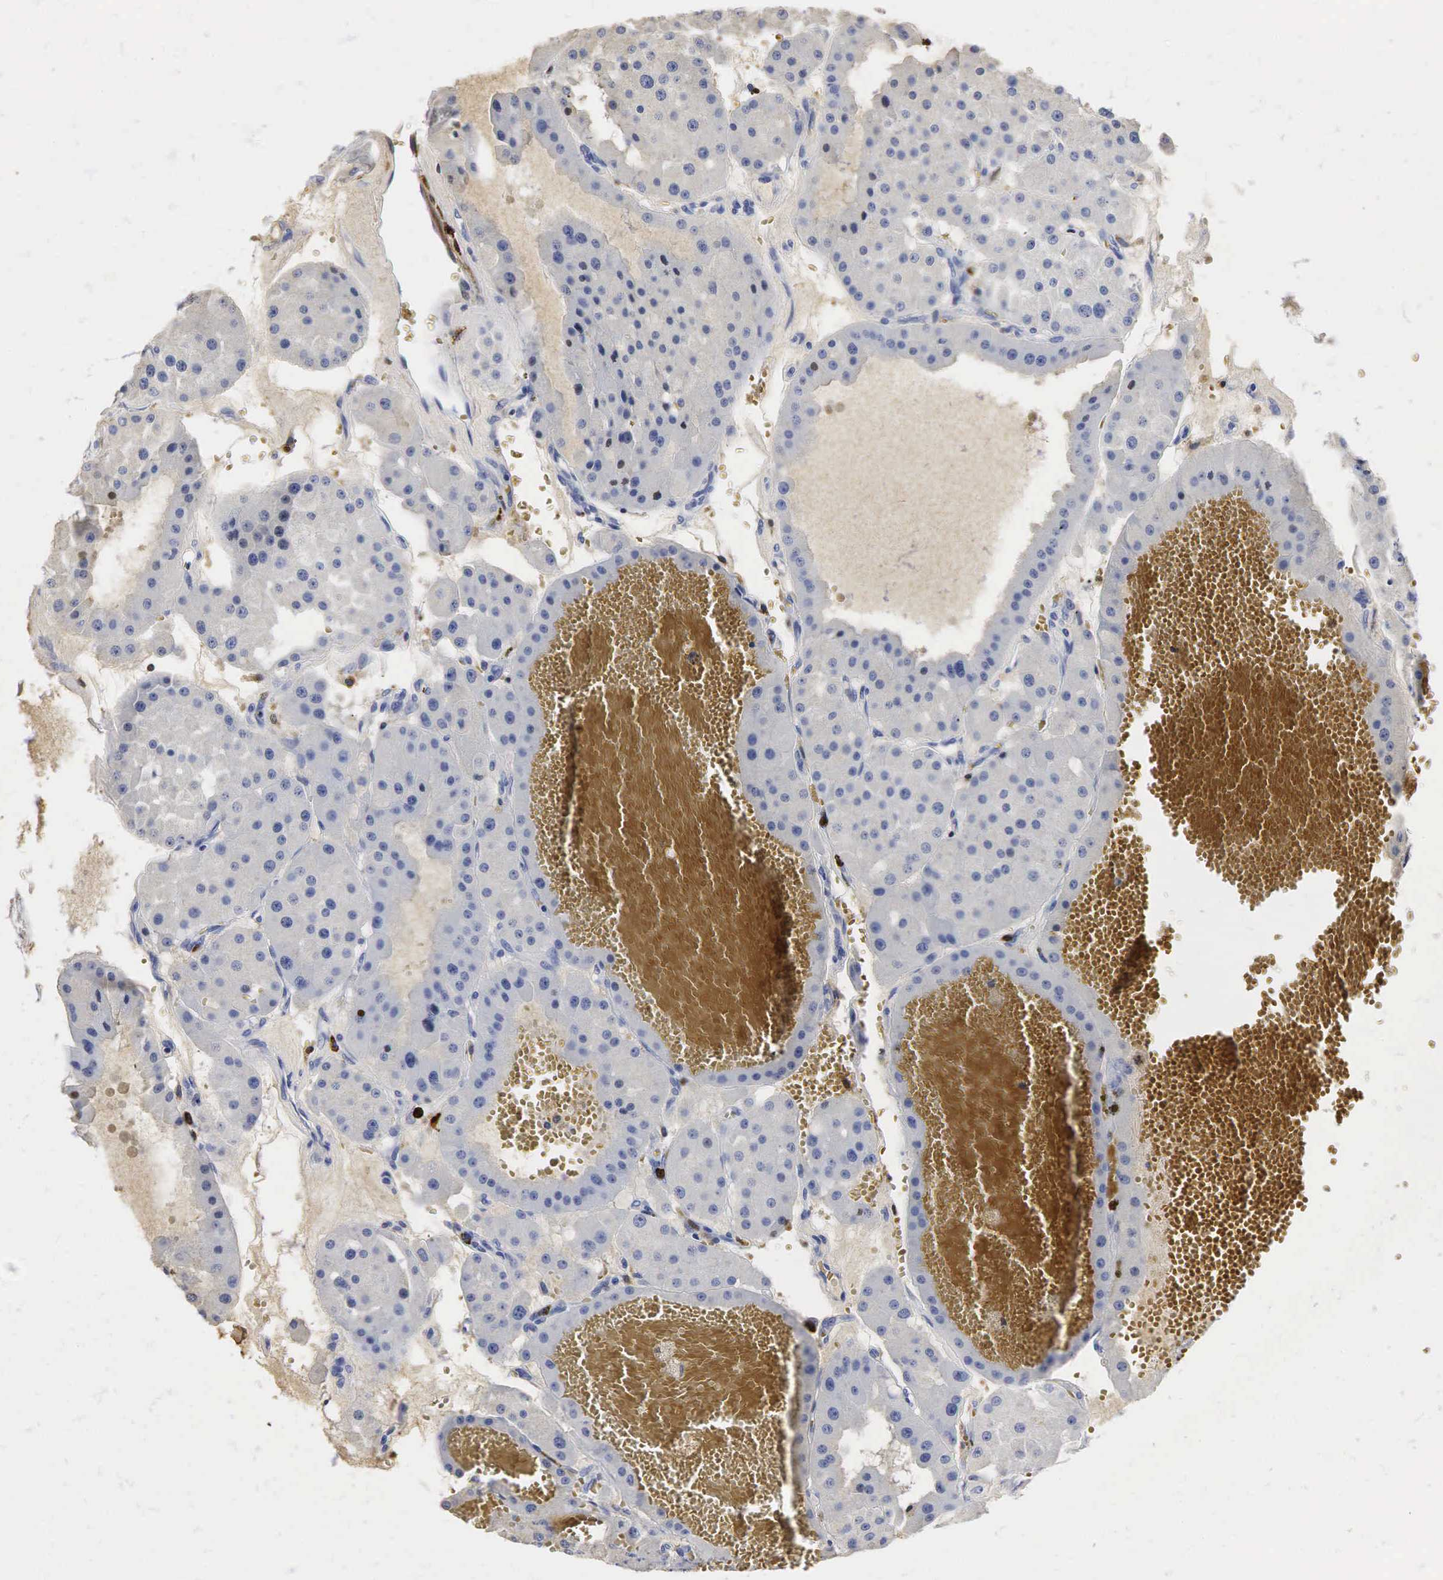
{"staining": {"intensity": "negative", "quantity": "none", "location": "none"}, "tissue": "renal cancer", "cell_type": "Tumor cells", "image_type": "cancer", "snomed": [{"axis": "morphology", "description": "Adenocarcinoma, uncertain malignant potential"}, {"axis": "topography", "description": "Kidney"}], "caption": "Tumor cells are negative for brown protein staining in renal cancer.", "gene": "LYZ", "patient": {"sex": "male", "age": 63}}